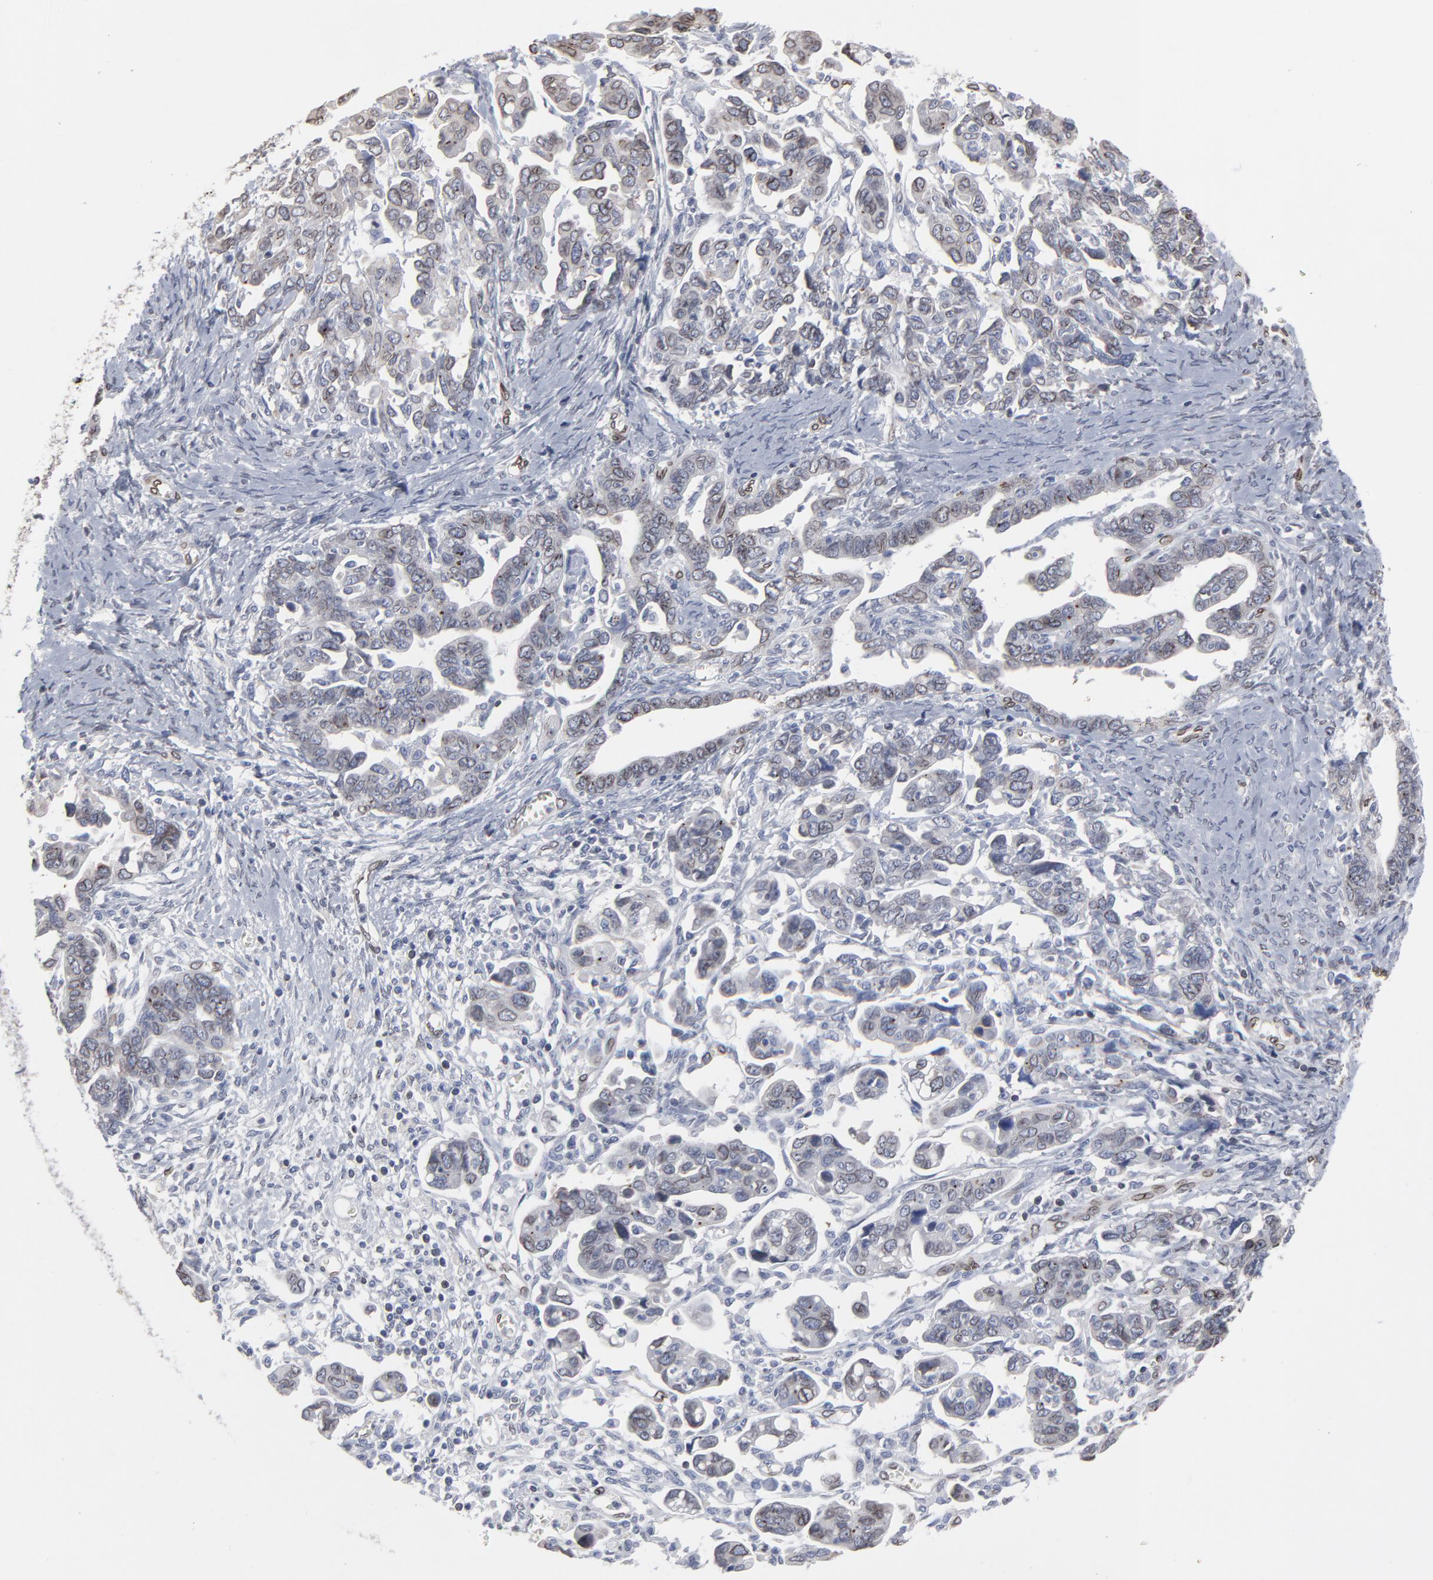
{"staining": {"intensity": "moderate", "quantity": ">75%", "location": "cytoplasmic/membranous,nuclear"}, "tissue": "ovarian cancer", "cell_type": "Tumor cells", "image_type": "cancer", "snomed": [{"axis": "morphology", "description": "Cystadenocarcinoma, serous, NOS"}, {"axis": "topography", "description": "Ovary"}], "caption": "Protein staining of ovarian cancer tissue displays moderate cytoplasmic/membranous and nuclear positivity in about >75% of tumor cells.", "gene": "SYNE2", "patient": {"sex": "female", "age": 69}}